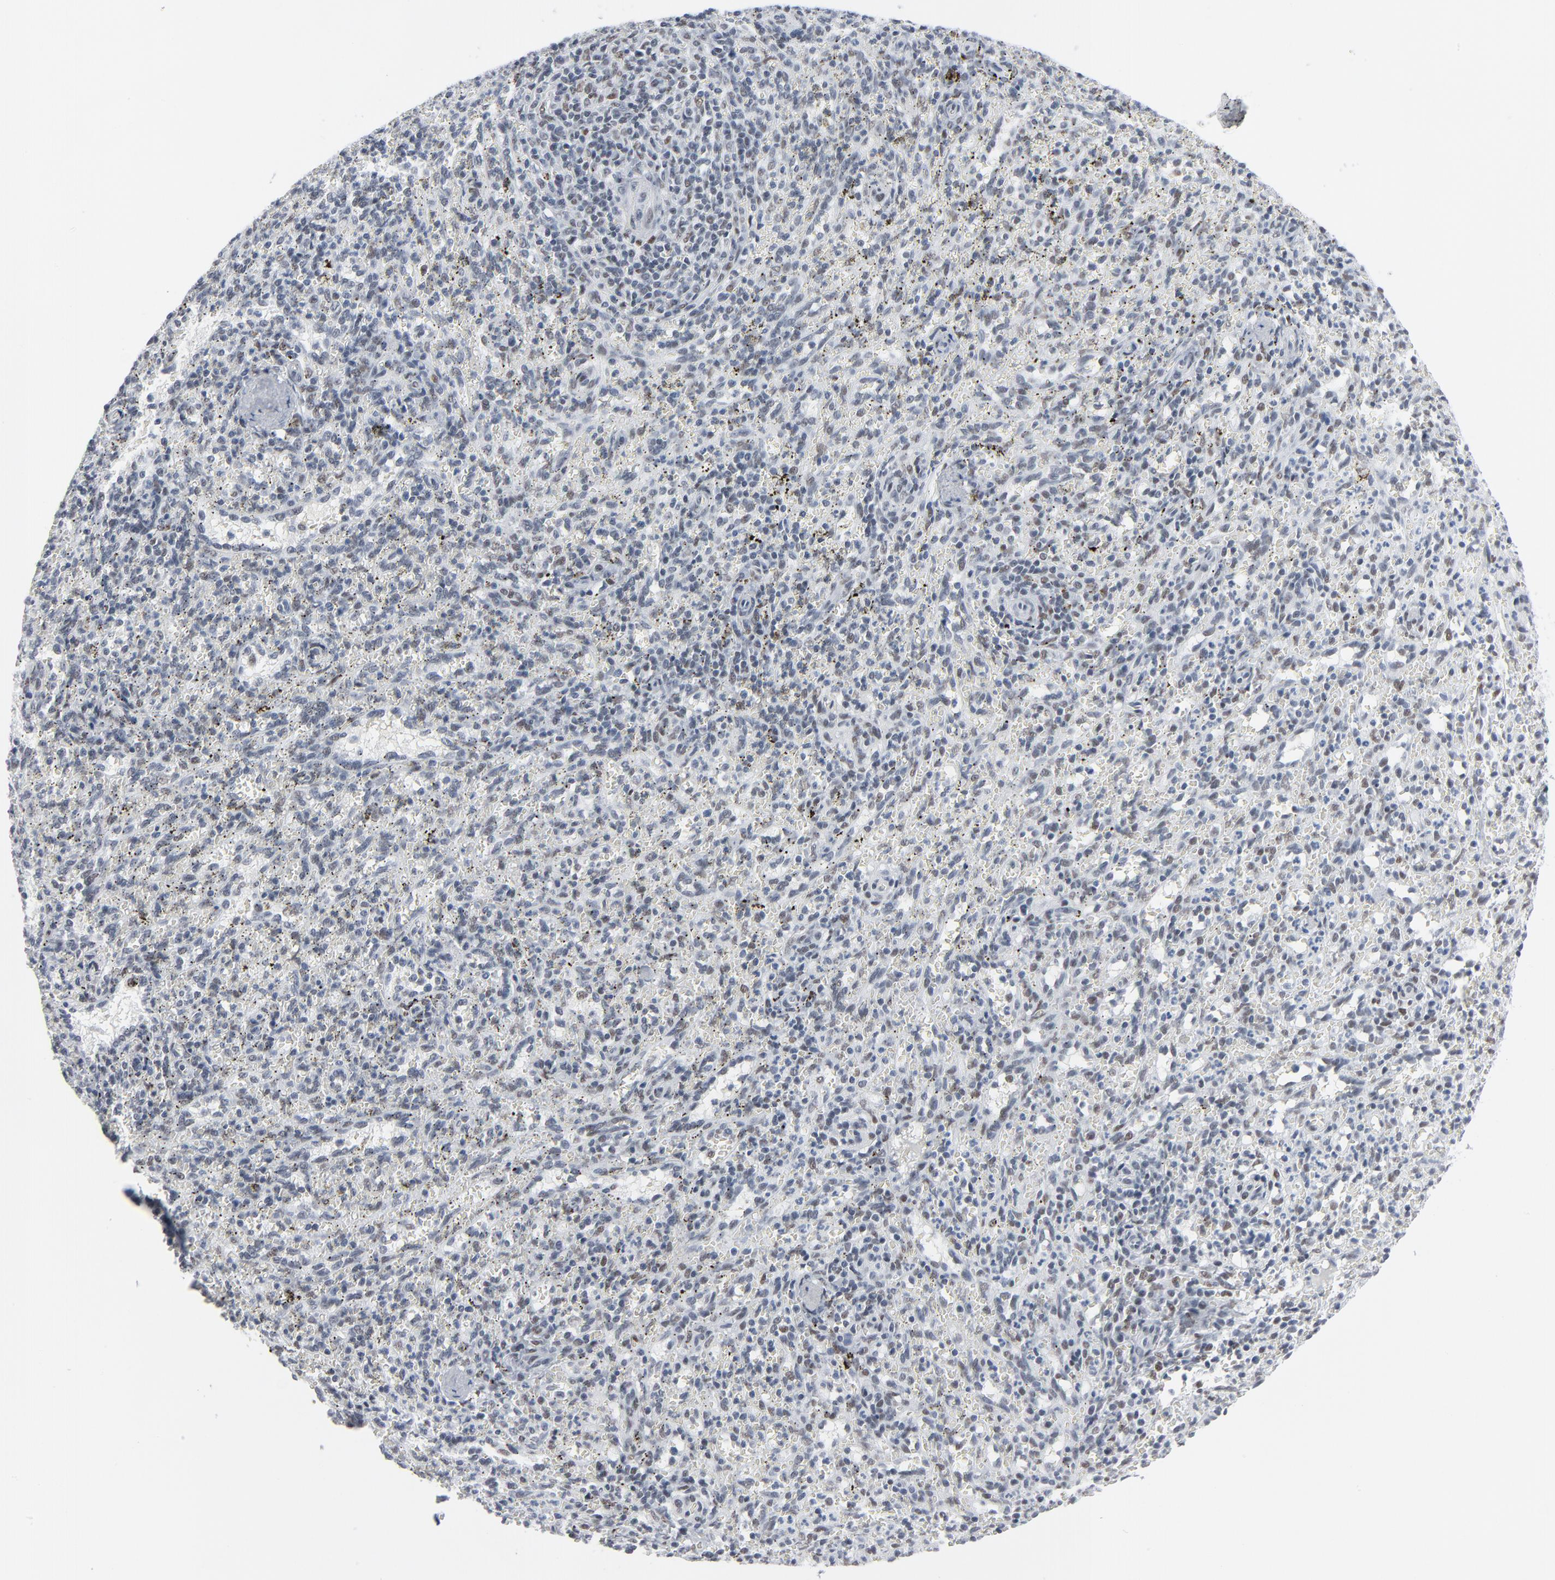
{"staining": {"intensity": "weak", "quantity": "25%-75%", "location": "nuclear"}, "tissue": "spleen", "cell_type": "Cells in red pulp", "image_type": "normal", "snomed": [{"axis": "morphology", "description": "Normal tissue, NOS"}, {"axis": "topography", "description": "Spleen"}], "caption": "Protein staining by IHC displays weak nuclear positivity in about 25%-75% of cells in red pulp in unremarkable spleen.", "gene": "SIRT1", "patient": {"sex": "female", "age": 10}}